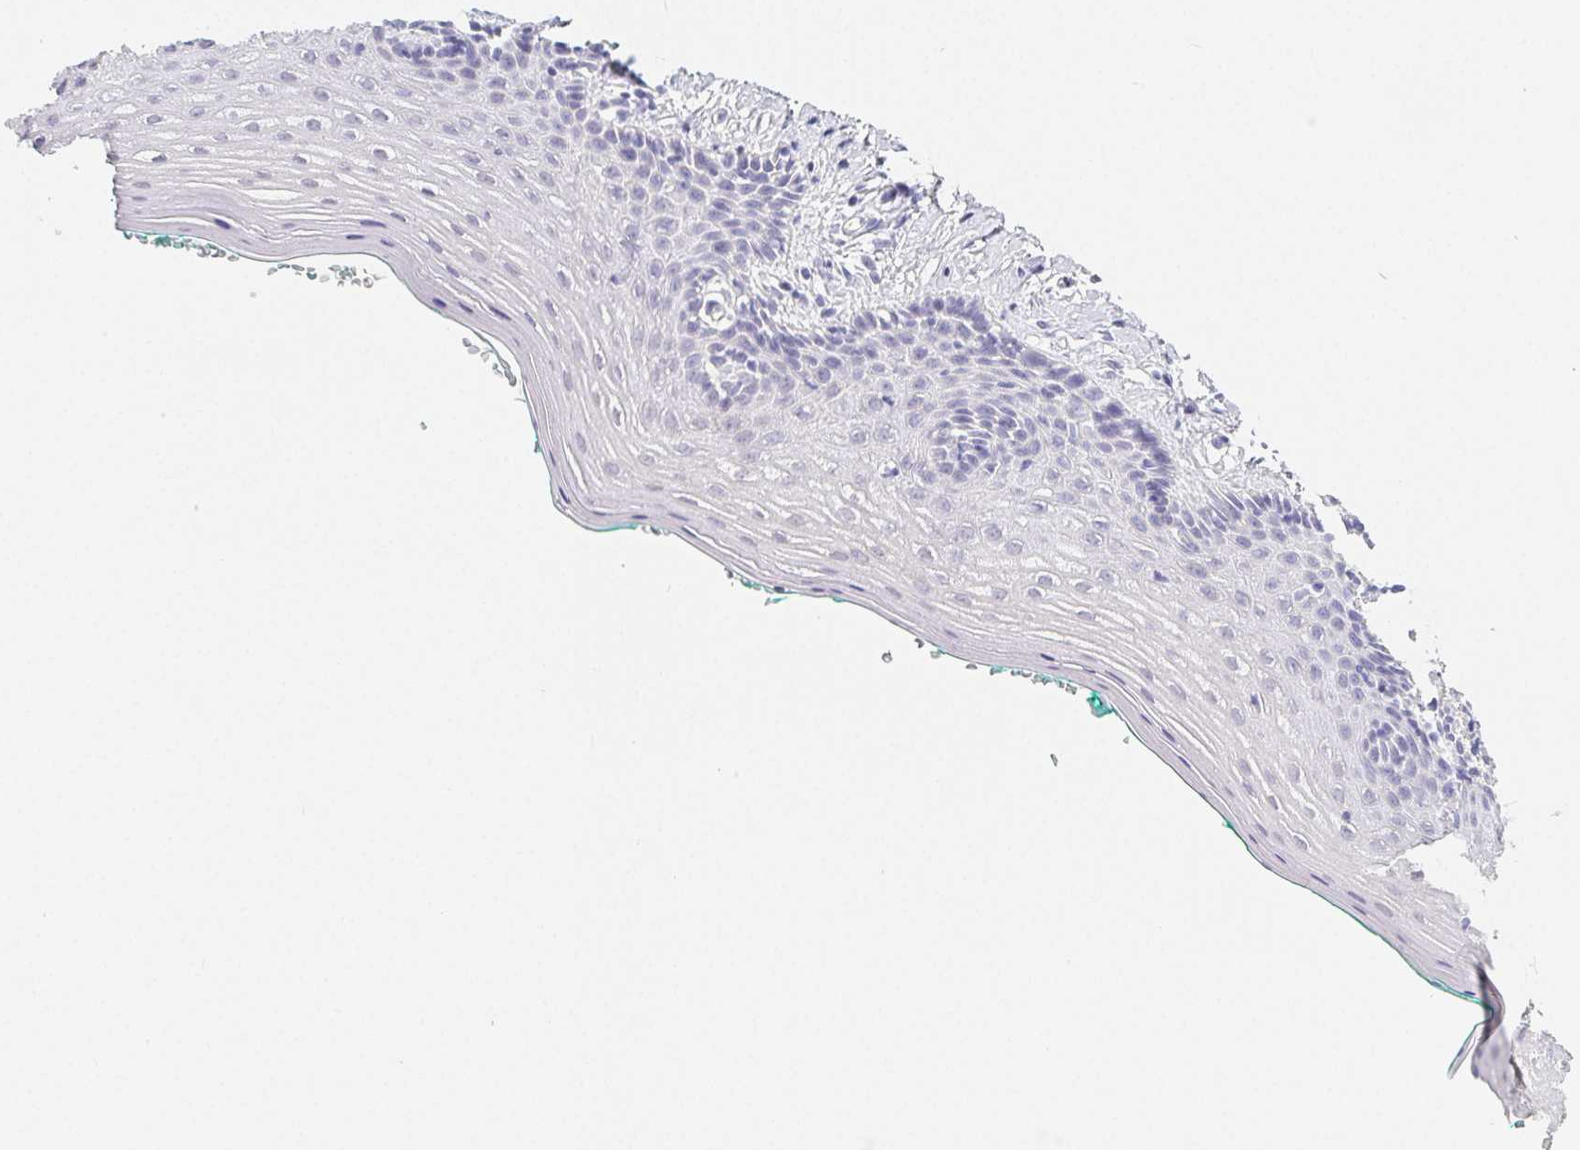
{"staining": {"intensity": "negative", "quantity": "none", "location": "none"}, "tissue": "vagina", "cell_type": "Squamous epithelial cells", "image_type": "normal", "snomed": [{"axis": "morphology", "description": "Normal tissue, NOS"}, {"axis": "topography", "description": "Vagina"}], "caption": "IHC histopathology image of unremarkable vagina: human vagina stained with DAB displays no significant protein staining in squamous epithelial cells.", "gene": "GLIPR1L1", "patient": {"sex": "female", "age": 42}}